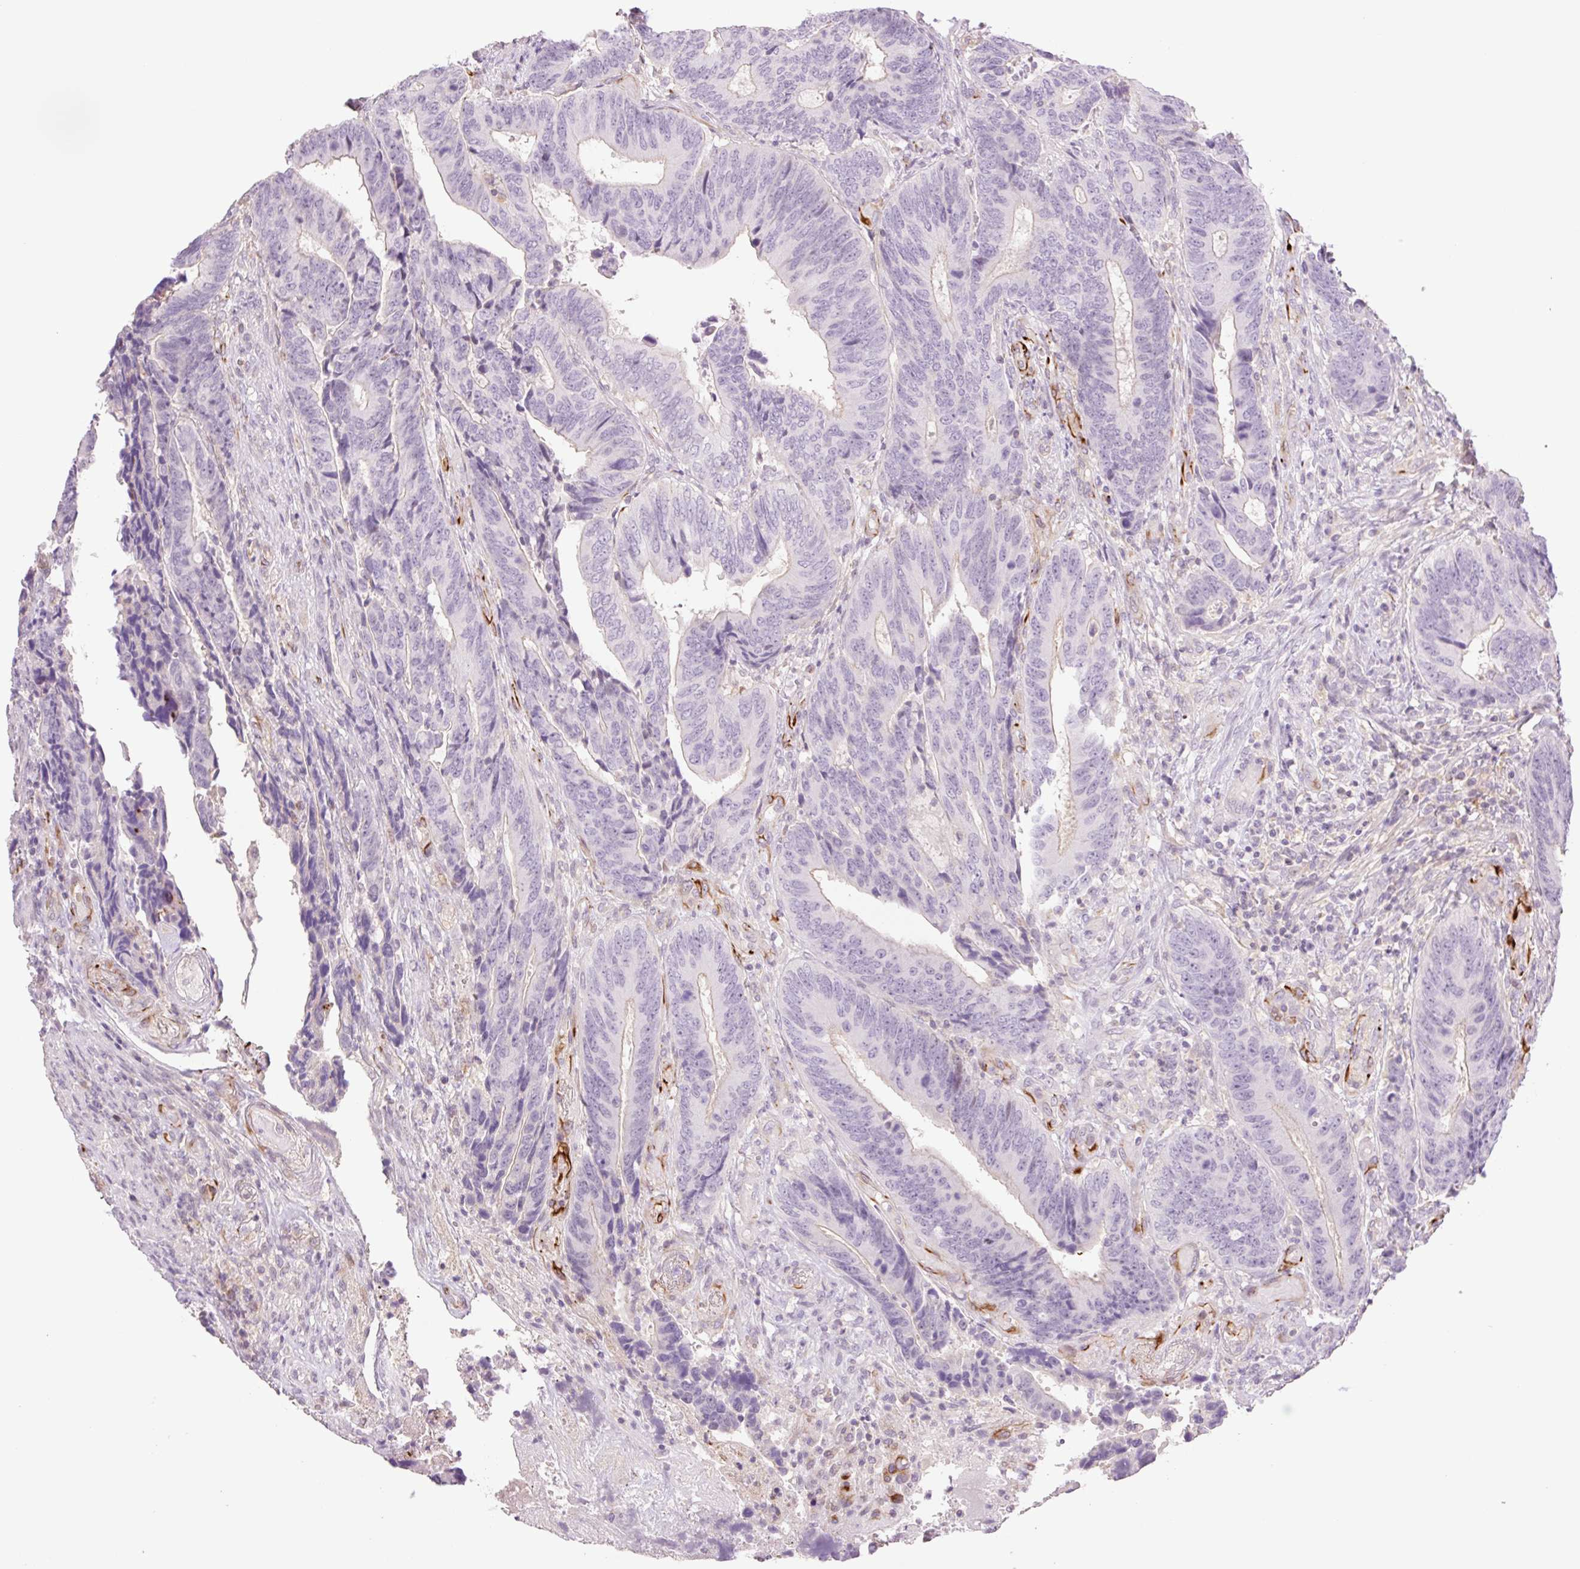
{"staining": {"intensity": "weak", "quantity": "<25%", "location": "cytoplasmic/membranous"}, "tissue": "colorectal cancer", "cell_type": "Tumor cells", "image_type": "cancer", "snomed": [{"axis": "morphology", "description": "Adenocarcinoma, NOS"}, {"axis": "topography", "description": "Colon"}], "caption": "Protein analysis of colorectal adenocarcinoma reveals no significant positivity in tumor cells. The staining is performed using DAB (3,3'-diaminobenzidine) brown chromogen with nuclei counter-stained in using hematoxylin.", "gene": "ZFYVE21", "patient": {"sex": "male", "age": 87}}